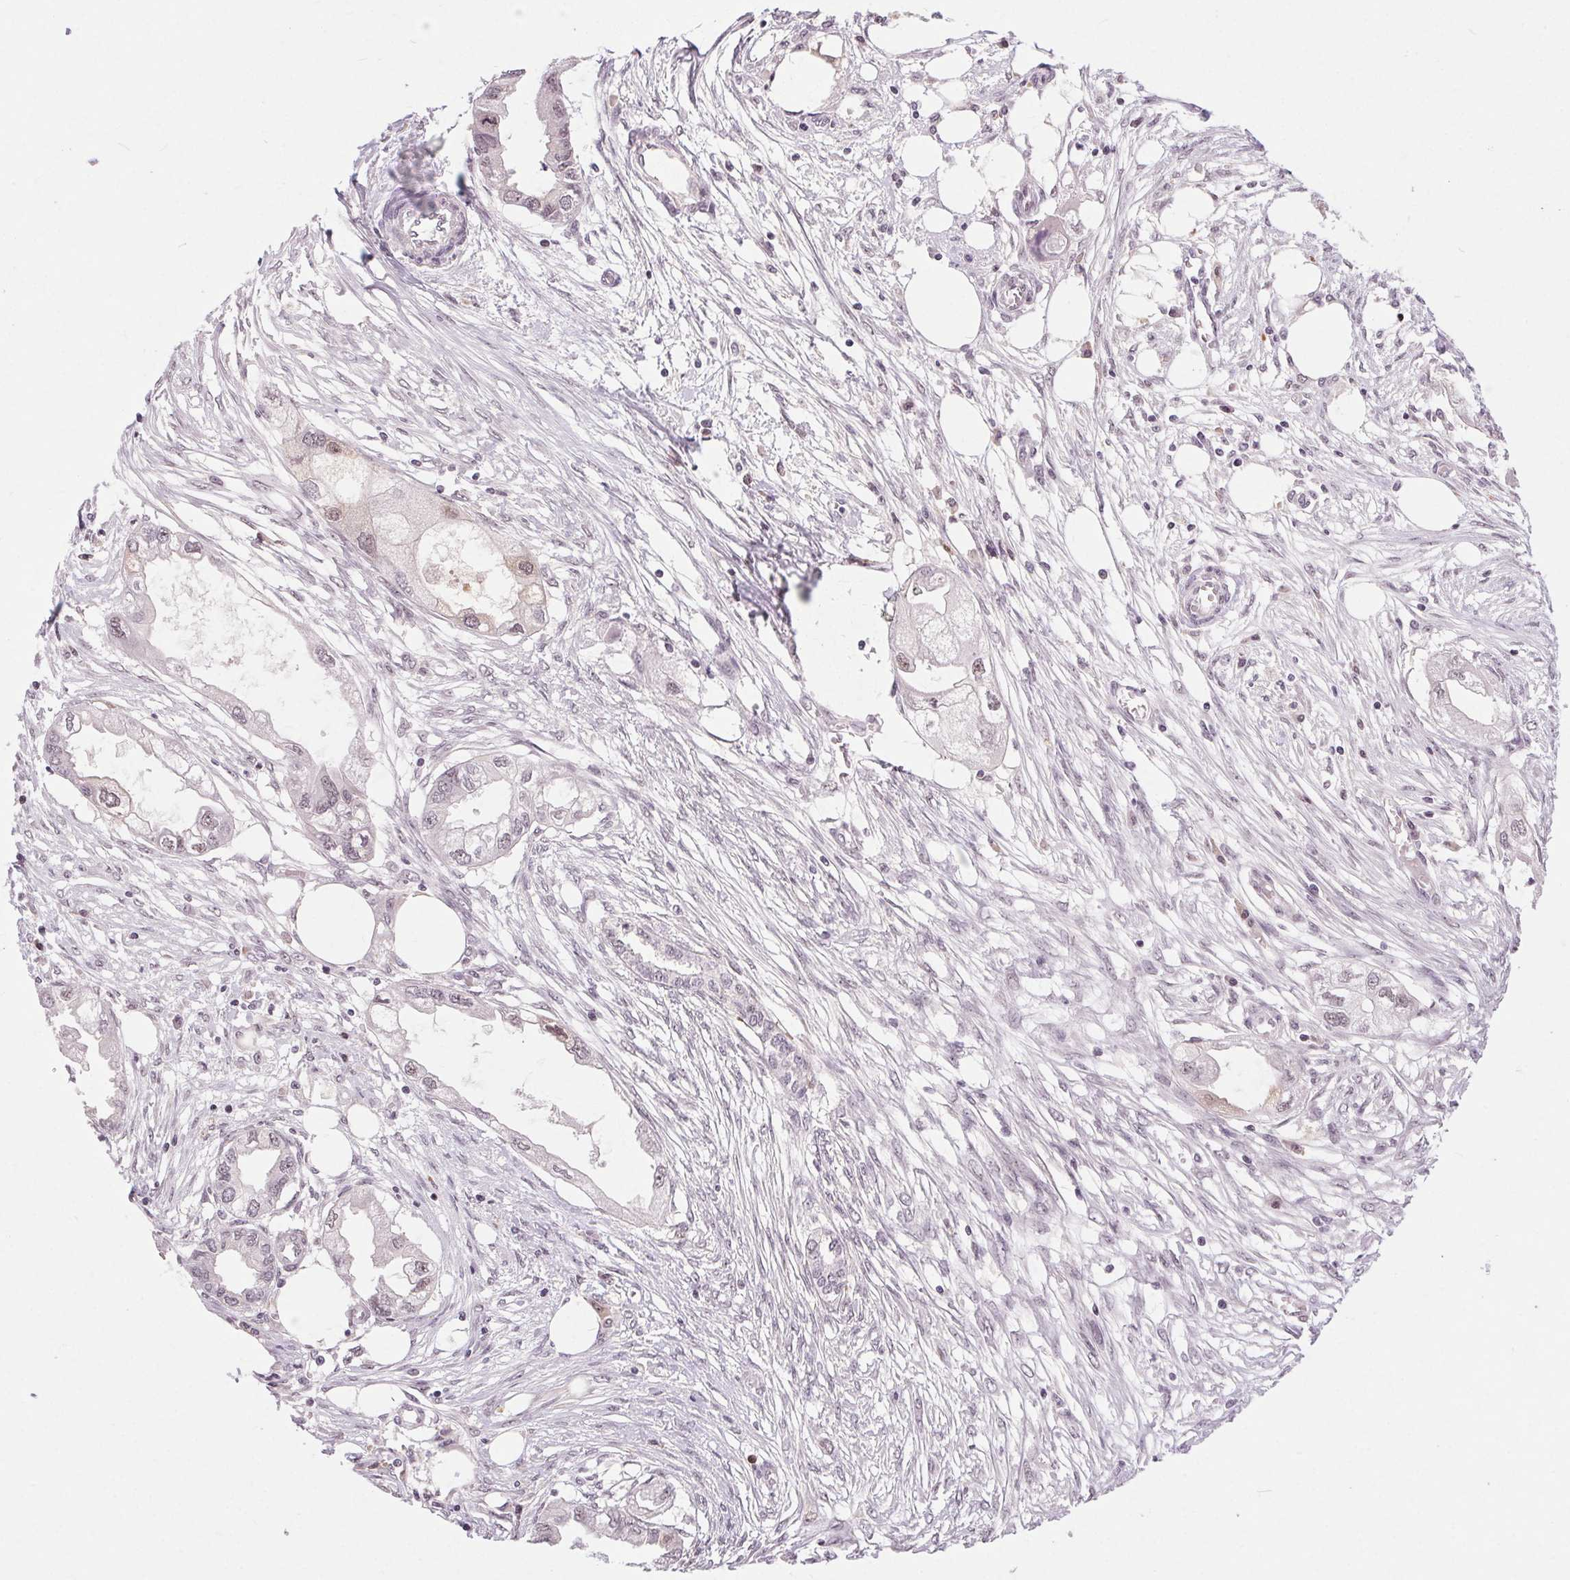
{"staining": {"intensity": "weak", "quantity": "<25%", "location": "nuclear"}, "tissue": "endometrial cancer", "cell_type": "Tumor cells", "image_type": "cancer", "snomed": [{"axis": "morphology", "description": "Adenocarcinoma, NOS"}, {"axis": "morphology", "description": "Adenocarcinoma, metastatic, NOS"}, {"axis": "topography", "description": "Adipose tissue"}, {"axis": "topography", "description": "Endometrium"}], "caption": "Endometrial cancer was stained to show a protein in brown. There is no significant expression in tumor cells.", "gene": "CD2BP2", "patient": {"sex": "female", "age": 67}}